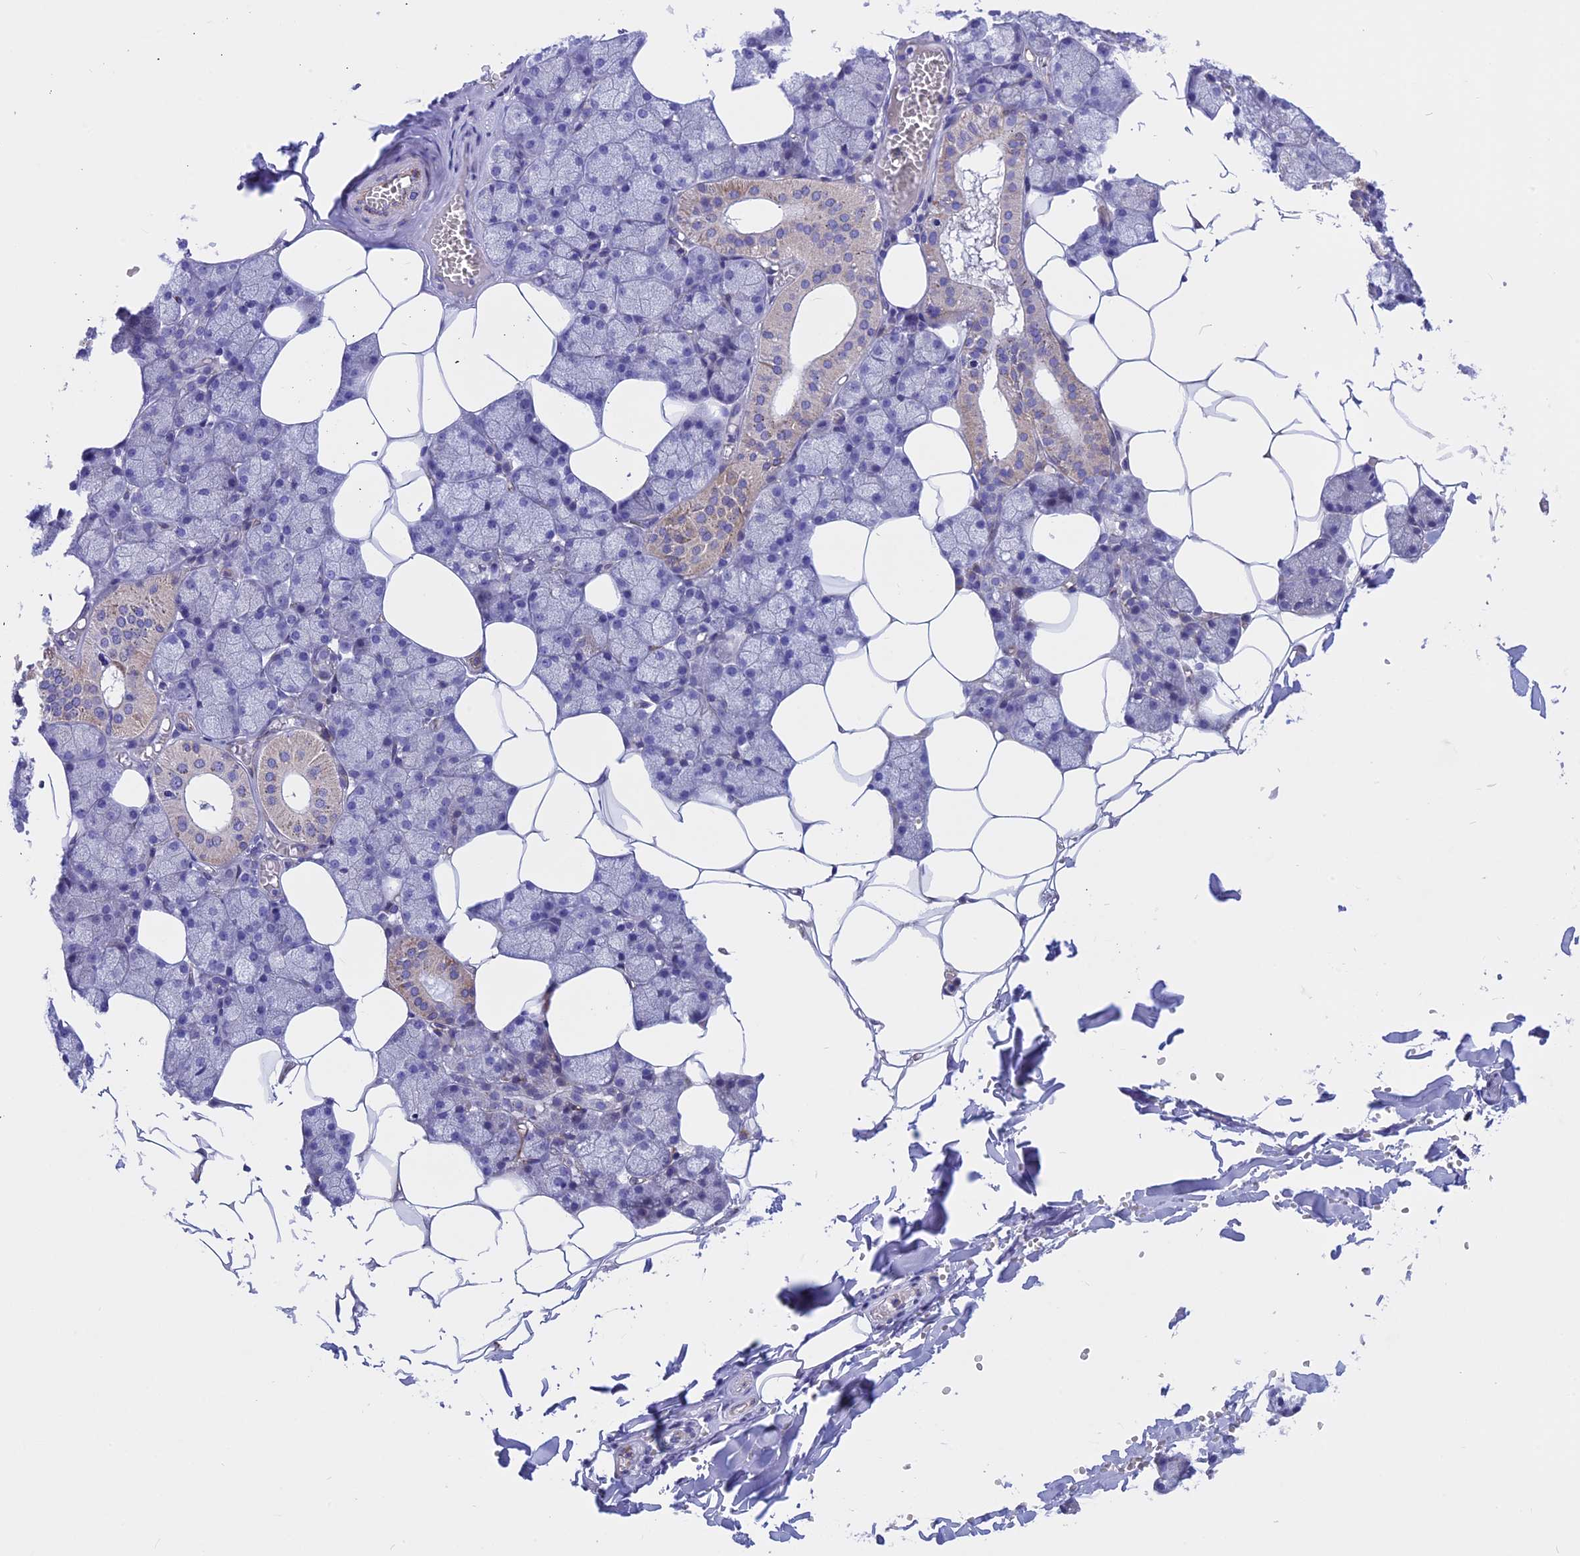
{"staining": {"intensity": "moderate", "quantity": "<25%", "location": "cytoplasmic/membranous"}, "tissue": "salivary gland", "cell_type": "Glandular cells", "image_type": "normal", "snomed": [{"axis": "morphology", "description": "Normal tissue, NOS"}, {"axis": "topography", "description": "Salivary gland"}], "caption": "Salivary gland stained for a protein (brown) shows moderate cytoplasmic/membranous positive expression in approximately <25% of glandular cells.", "gene": "TMEM138", "patient": {"sex": "male", "age": 62}}